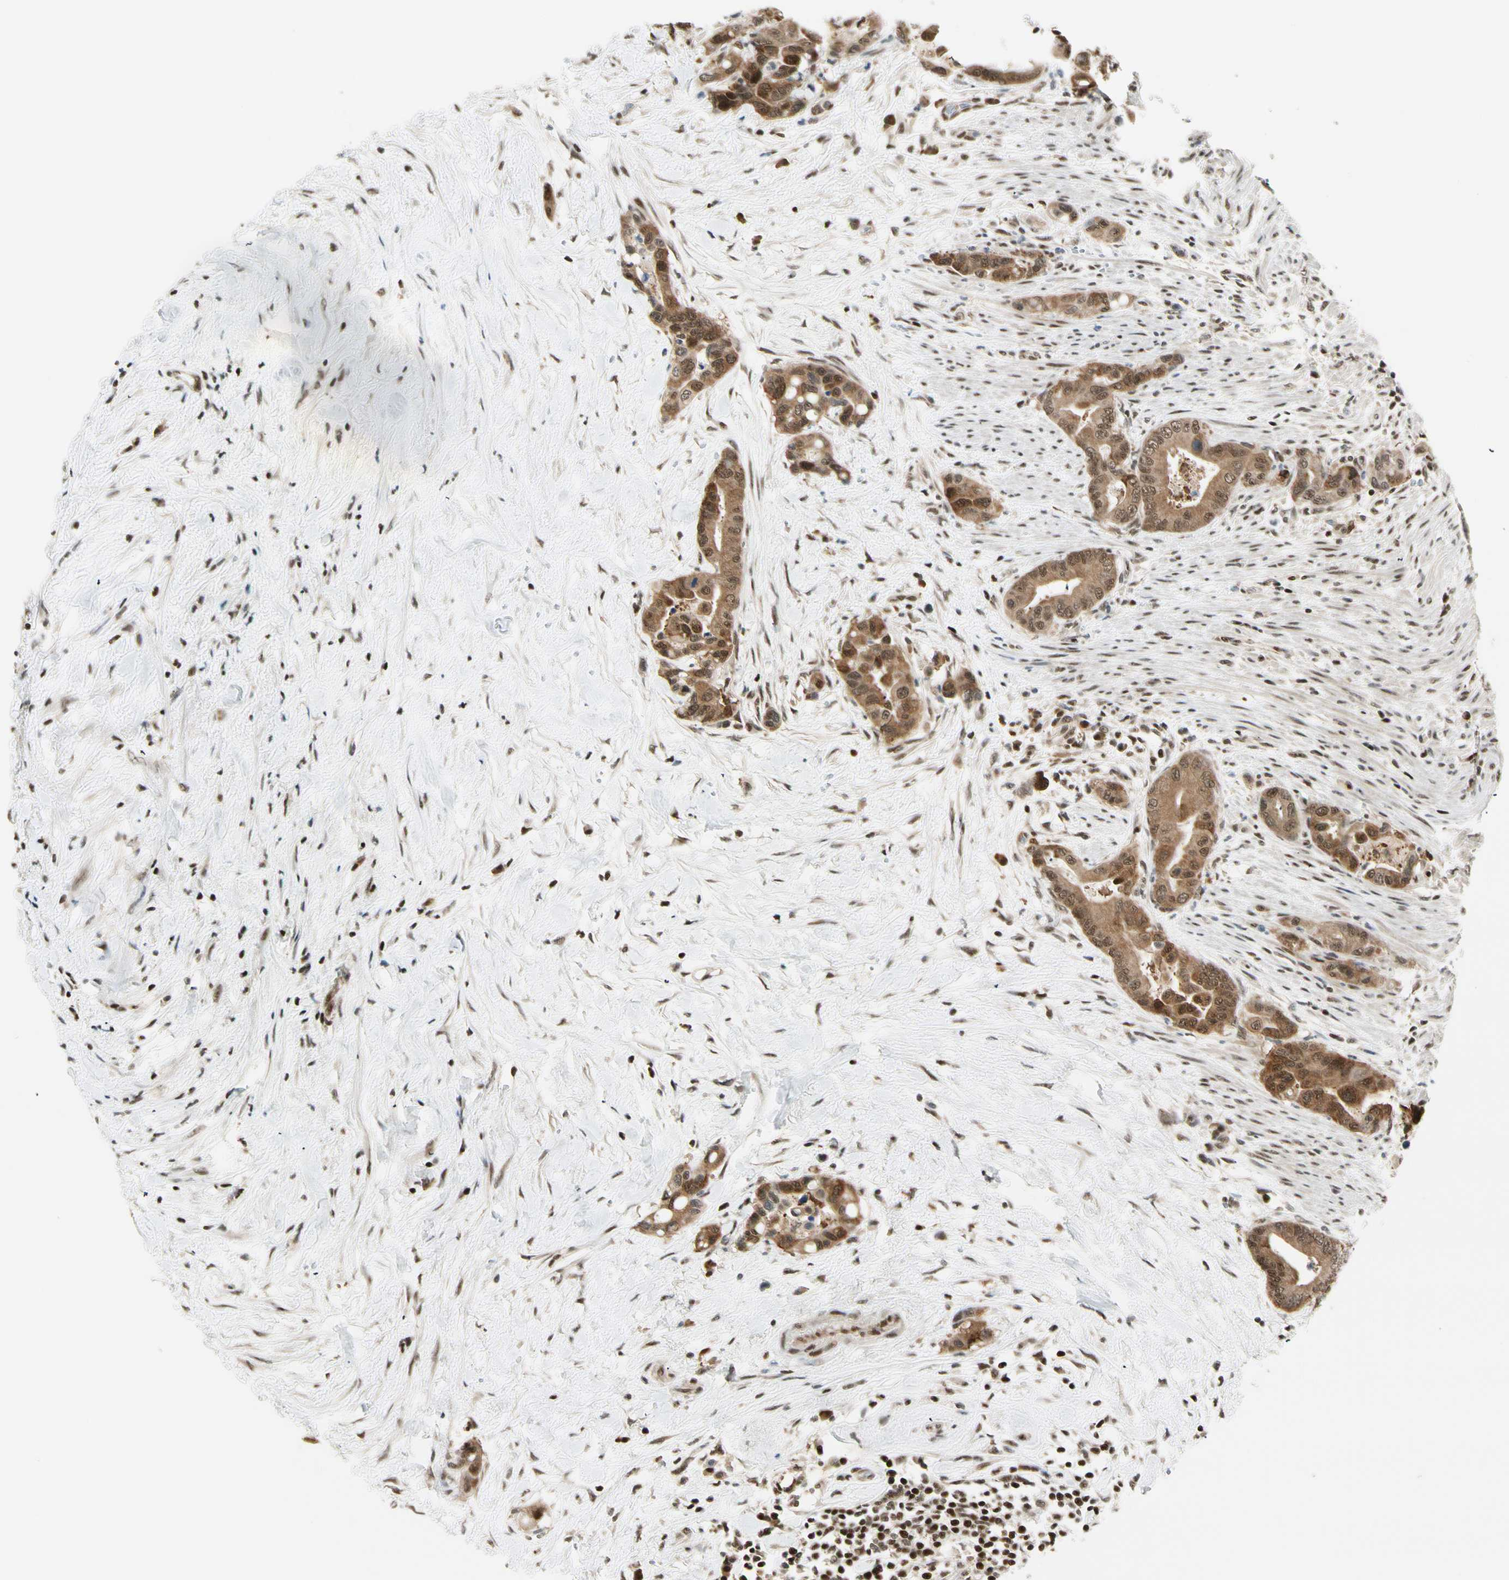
{"staining": {"intensity": "strong", "quantity": ">75%", "location": "cytoplasmic/membranous,nuclear"}, "tissue": "colorectal cancer", "cell_type": "Tumor cells", "image_type": "cancer", "snomed": [{"axis": "morphology", "description": "Normal tissue, NOS"}, {"axis": "morphology", "description": "Adenocarcinoma, NOS"}, {"axis": "topography", "description": "Colon"}], "caption": "Adenocarcinoma (colorectal) stained with IHC shows strong cytoplasmic/membranous and nuclear staining in approximately >75% of tumor cells. (brown staining indicates protein expression, while blue staining denotes nuclei).", "gene": "DAXX", "patient": {"sex": "male", "age": 82}}